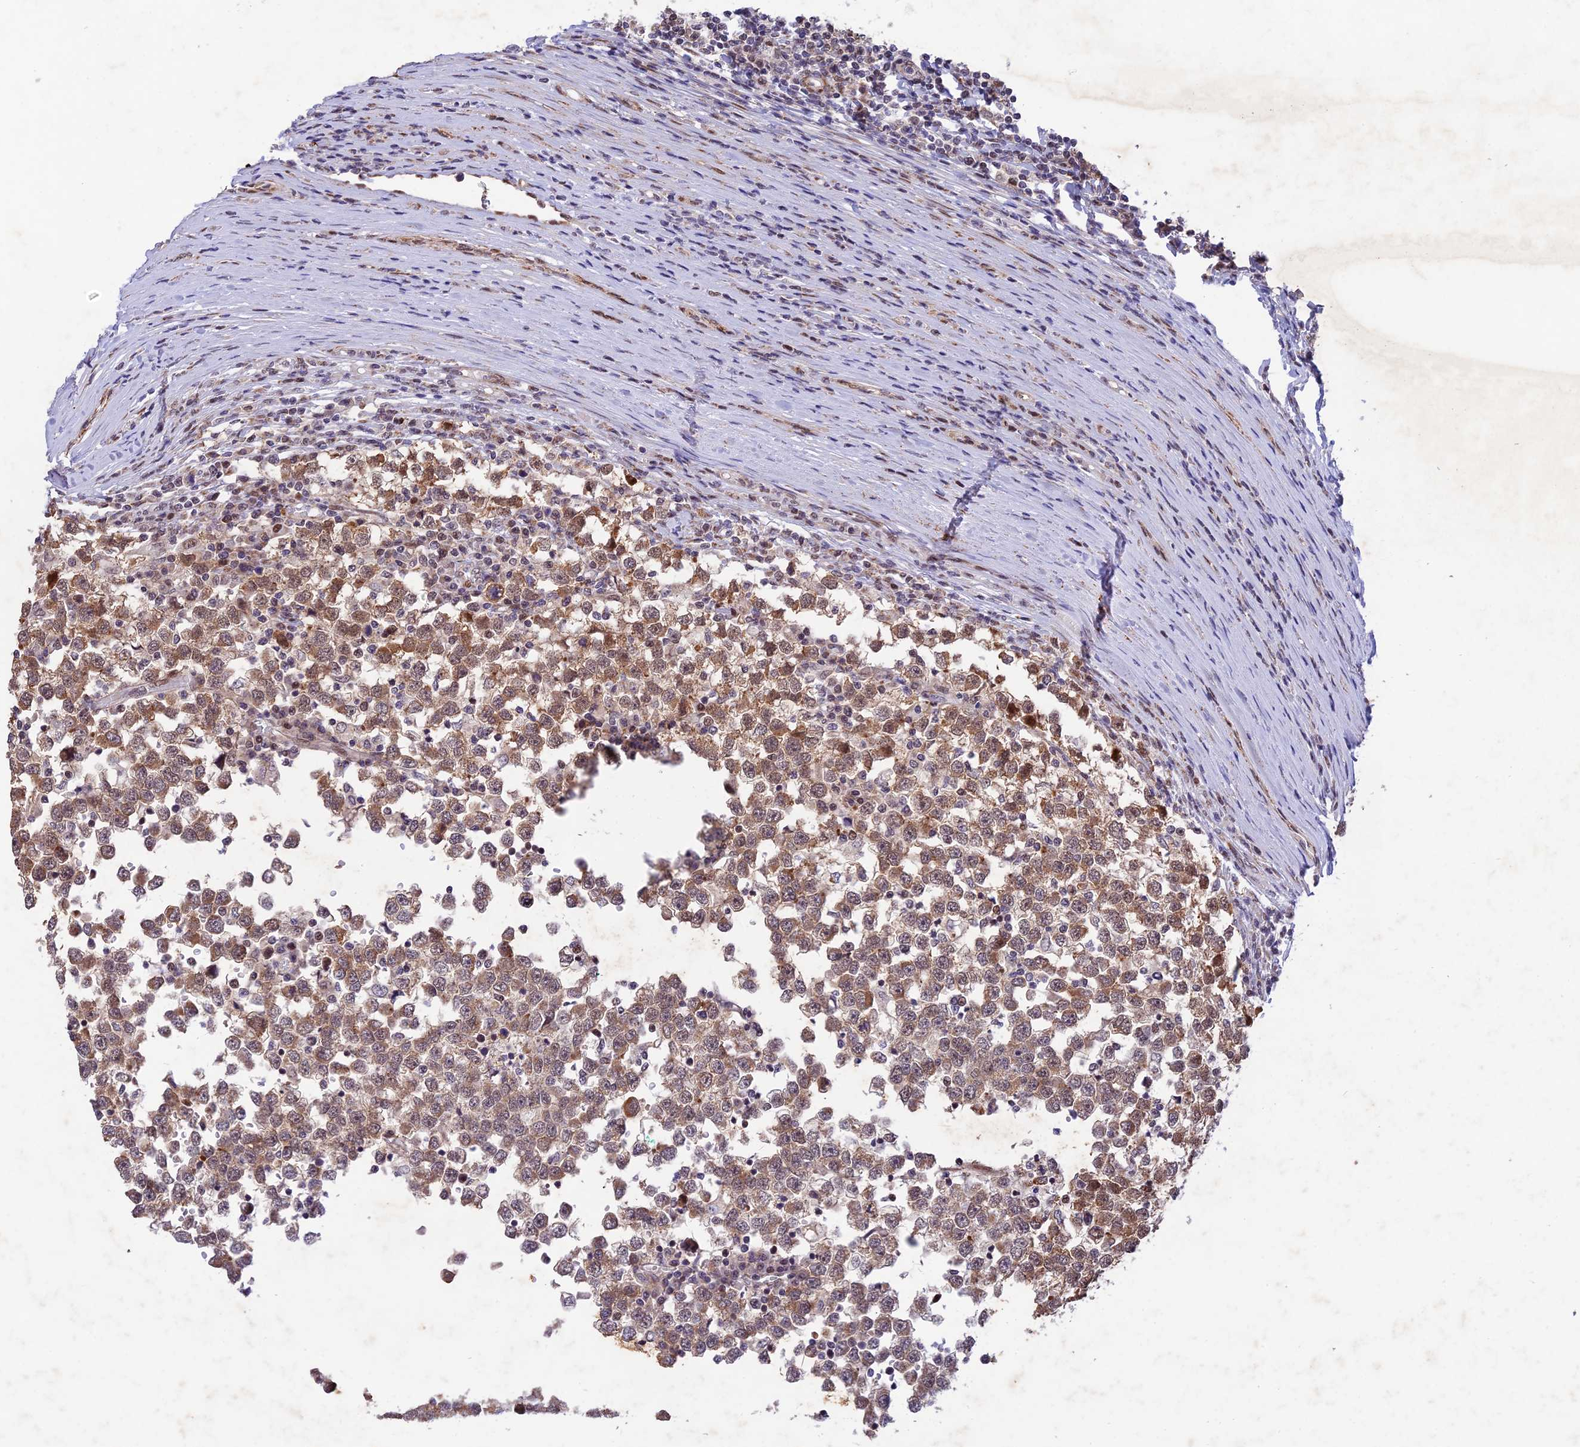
{"staining": {"intensity": "moderate", "quantity": ">75%", "location": "cytoplasmic/membranous,nuclear"}, "tissue": "testis cancer", "cell_type": "Tumor cells", "image_type": "cancer", "snomed": [{"axis": "morphology", "description": "Seminoma, NOS"}, {"axis": "topography", "description": "Testis"}], "caption": "Tumor cells display medium levels of moderate cytoplasmic/membranous and nuclear staining in about >75% of cells in human testis cancer.", "gene": "WDR55", "patient": {"sex": "male", "age": 65}}